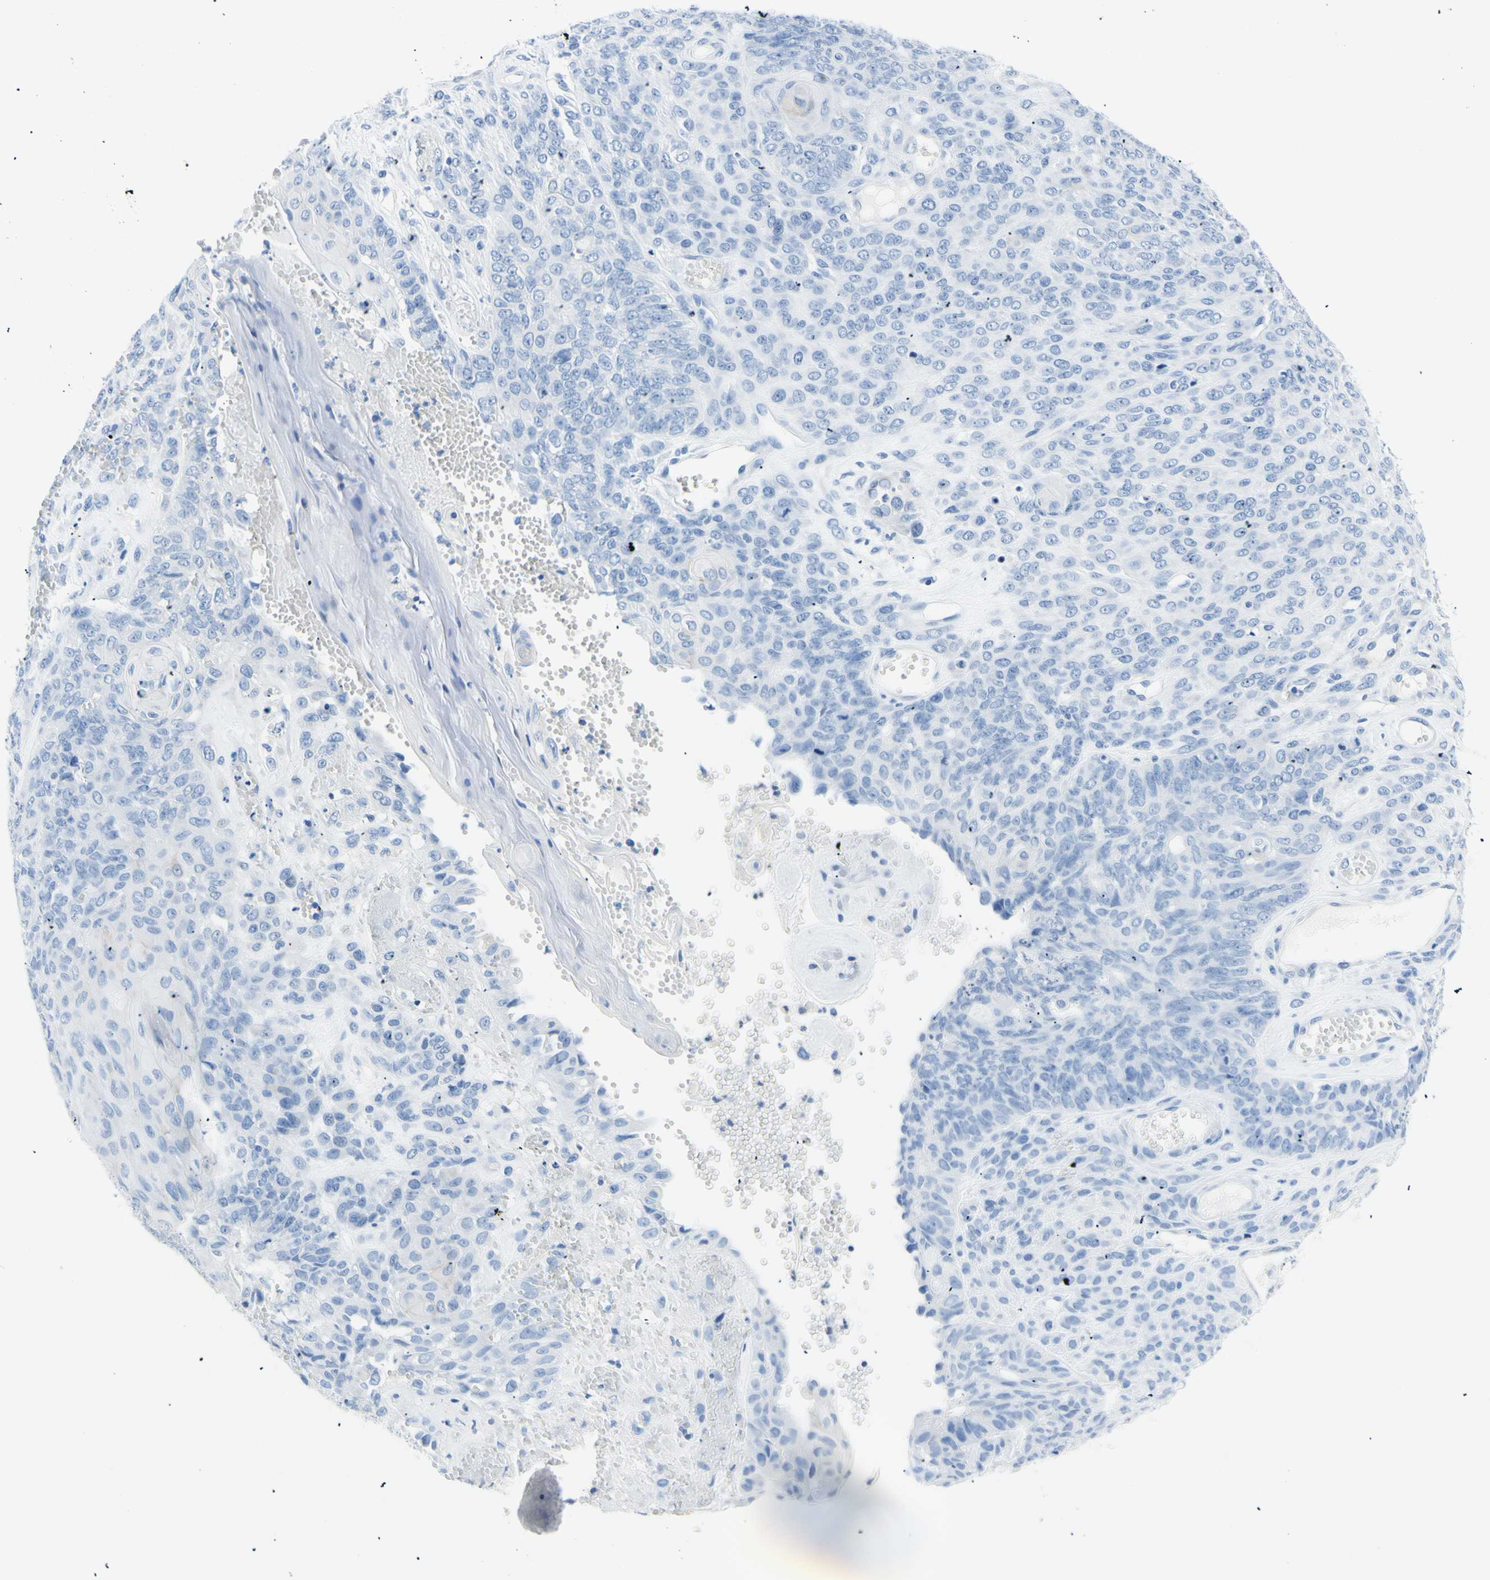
{"staining": {"intensity": "negative", "quantity": "none", "location": "none"}, "tissue": "endometrial cancer", "cell_type": "Tumor cells", "image_type": "cancer", "snomed": [{"axis": "morphology", "description": "Adenocarcinoma, NOS"}, {"axis": "topography", "description": "Endometrium"}], "caption": "Human endometrial adenocarcinoma stained for a protein using immunohistochemistry reveals no positivity in tumor cells.", "gene": "HPCA", "patient": {"sex": "female", "age": 32}}